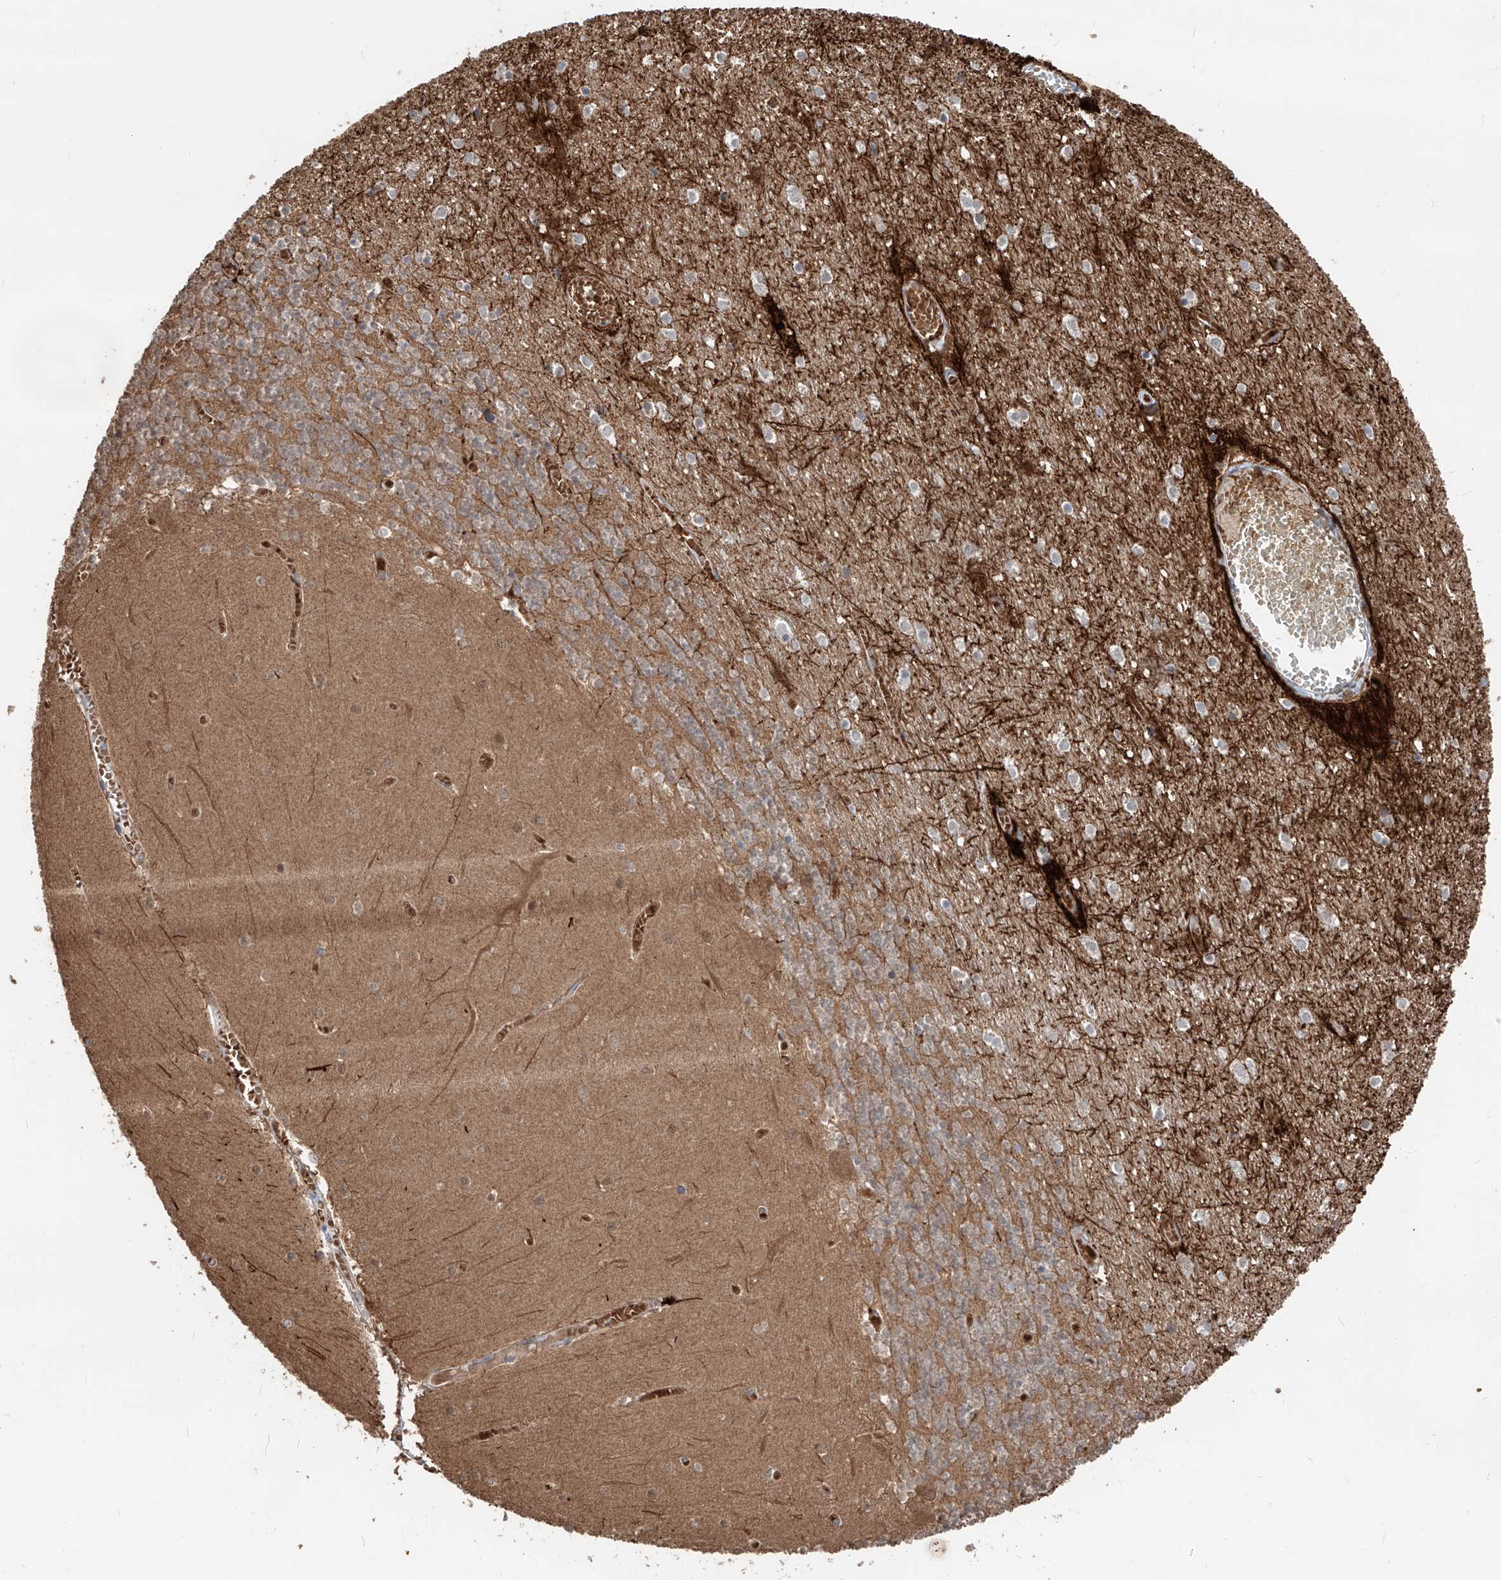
{"staining": {"intensity": "weak", "quantity": "25%-75%", "location": "cytoplasmic/membranous"}, "tissue": "cerebellum", "cell_type": "Cells in granular layer", "image_type": "normal", "snomed": [{"axis": "morphology", "description": "Normal tissue, NOS"}, {"axis": "topography", "description": "Cerebellum"}], "caption": "This histopathology image reveals IHC staining of benign human cerebellum, with low weak cytoplasmic/membranous staining in approximately 25%-75% of cells in granular layer.", "gene": "EDN1", "patient": {"sex": "female", "age": 28}}